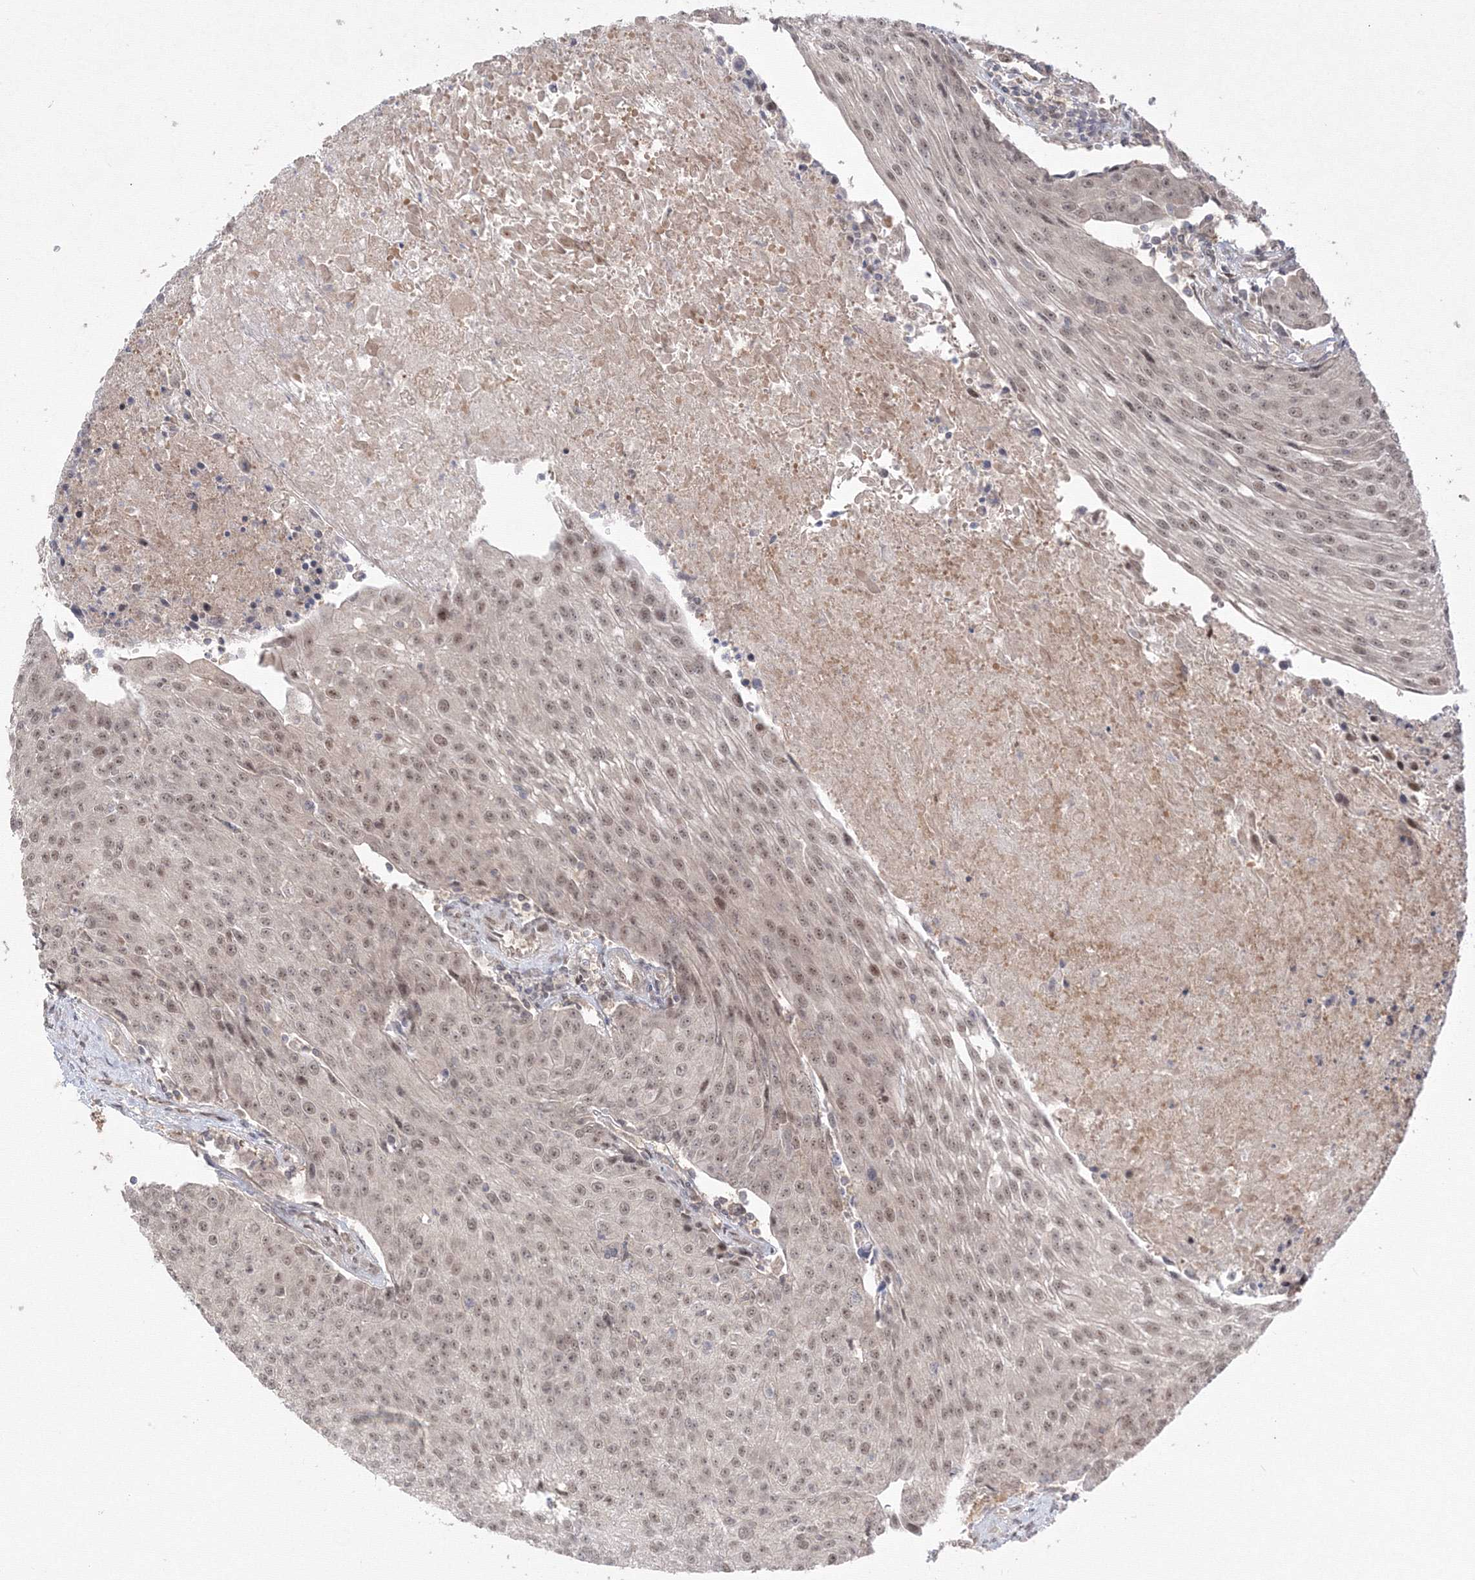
{"staining": {"intensity": "weak", "quantity": ">75%", "location": "nuclear"}, "tissue": "urothelial cancer", "cell_type": "Tumor cells", "image_type": "cancer", "snomed": [{"axis": "morphology", "description": "Urothelial carcinoma, High grade"}, {"axis": "topography", "description": "Urinary bladder"}], "caption": "Human high-grade urothelial carcinoma stained for a protein (brown) reveals weak nuclear positive expression in approximately >75% of tumor cells.", "gene": "COPS4", "patient": {"sex": "female", "age": 85}}